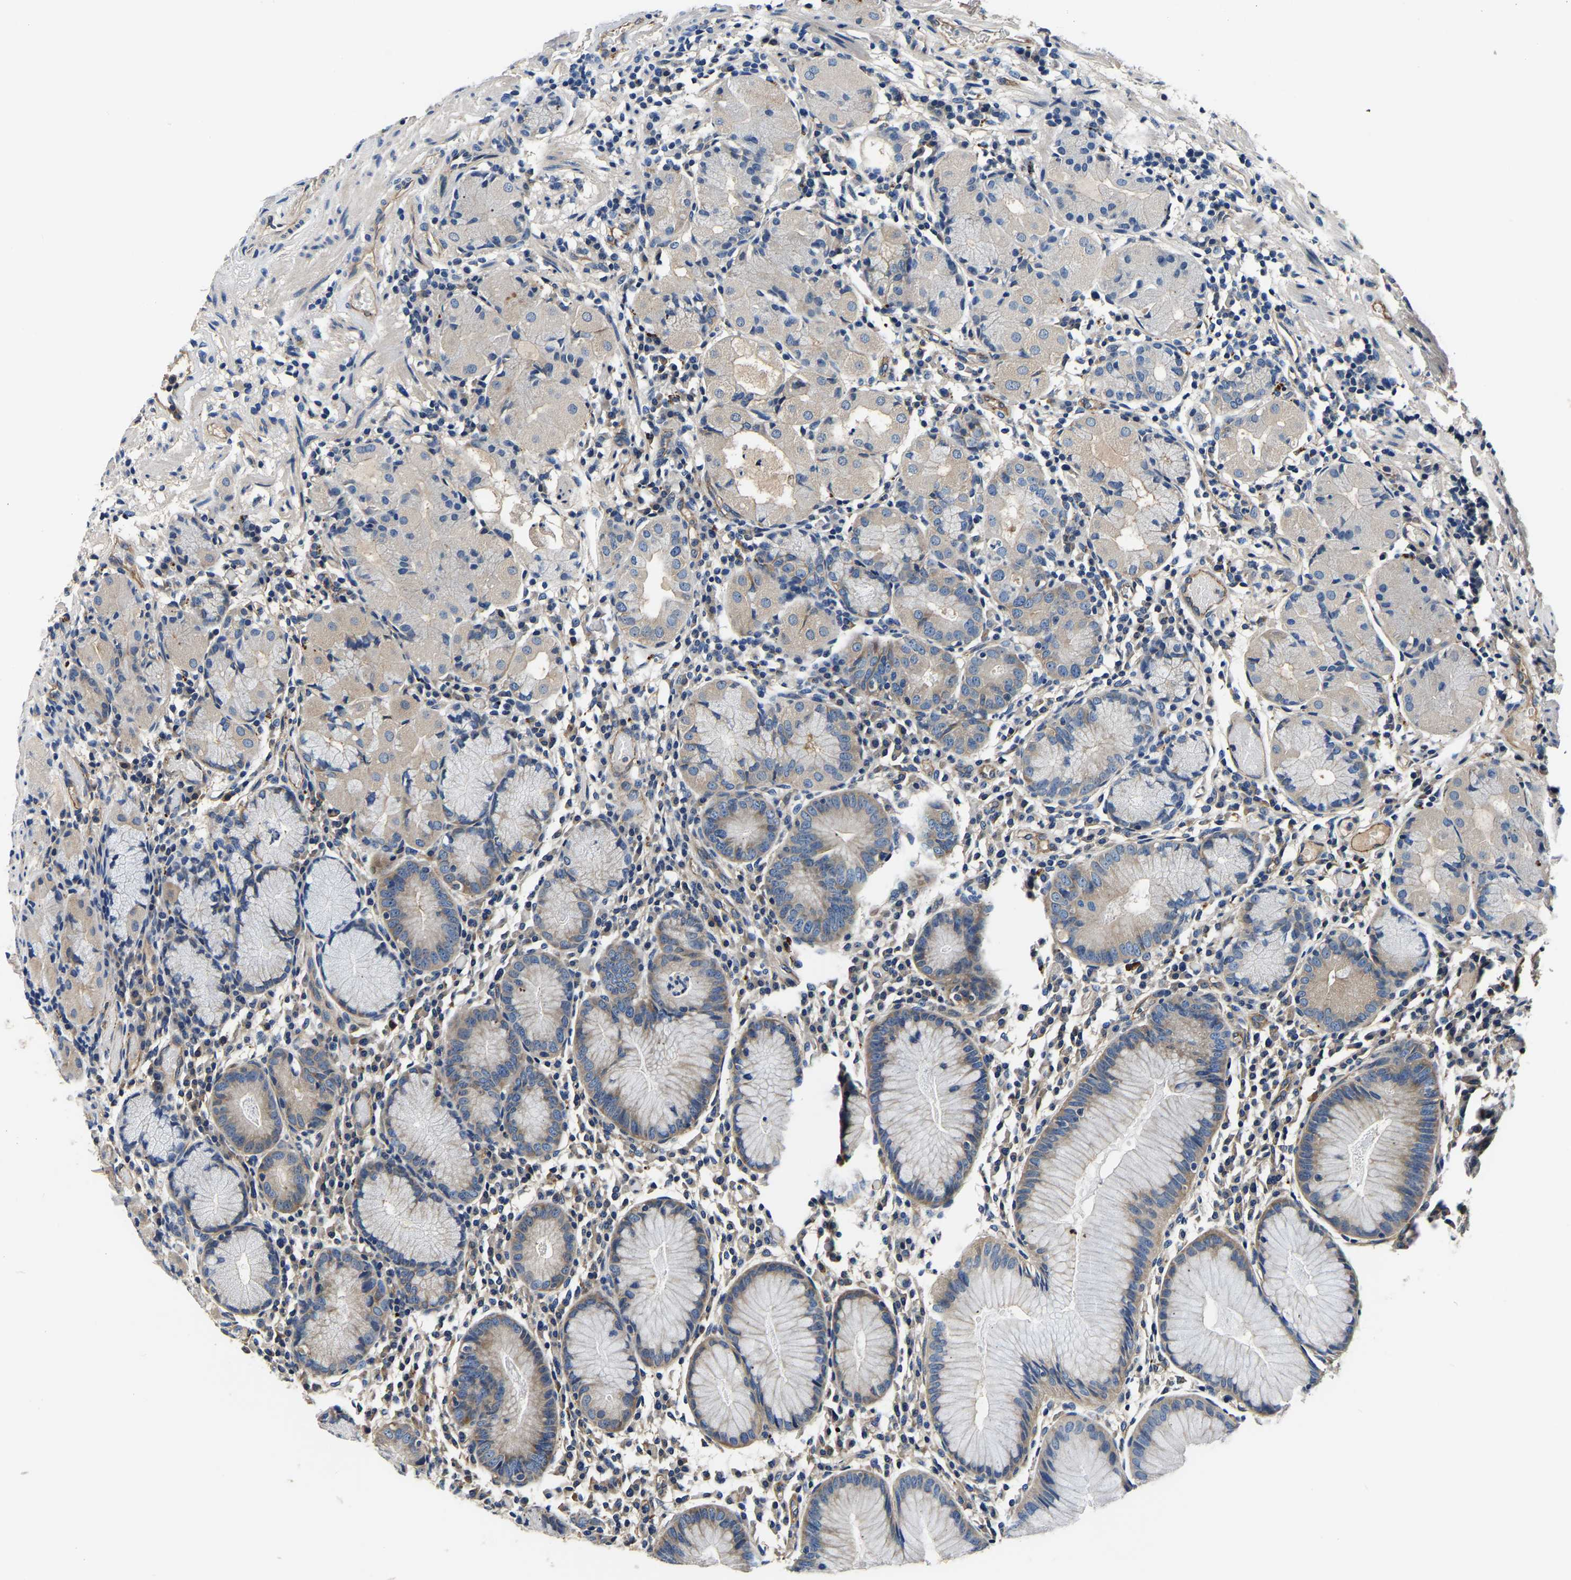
{"staining": {"intensity": "weak", "quantity": "25%-75%", "location": "cytoplasmic/membranous"}, "tissue": "stomach", "cell_type": "Glandular cells", "image_type": "normal", "snomed": [{"axis": "morphology", "description": "Normal tissue, NOS"}, {"axis": "topography", "description": "Stomach"}, {"axis": "topography", "description": "Stomach, lower"}], "caption": "Stomach stained with DAB (3,3'-diaminobenzidine) immunohistochemistry (IHC) reveals low levels of weak cytoplasmic/membranous expression in approximately 25%-75% of glandular cells.", "gene": "SH3GLB1", "patient": {"sex": "female", "age": 75}}